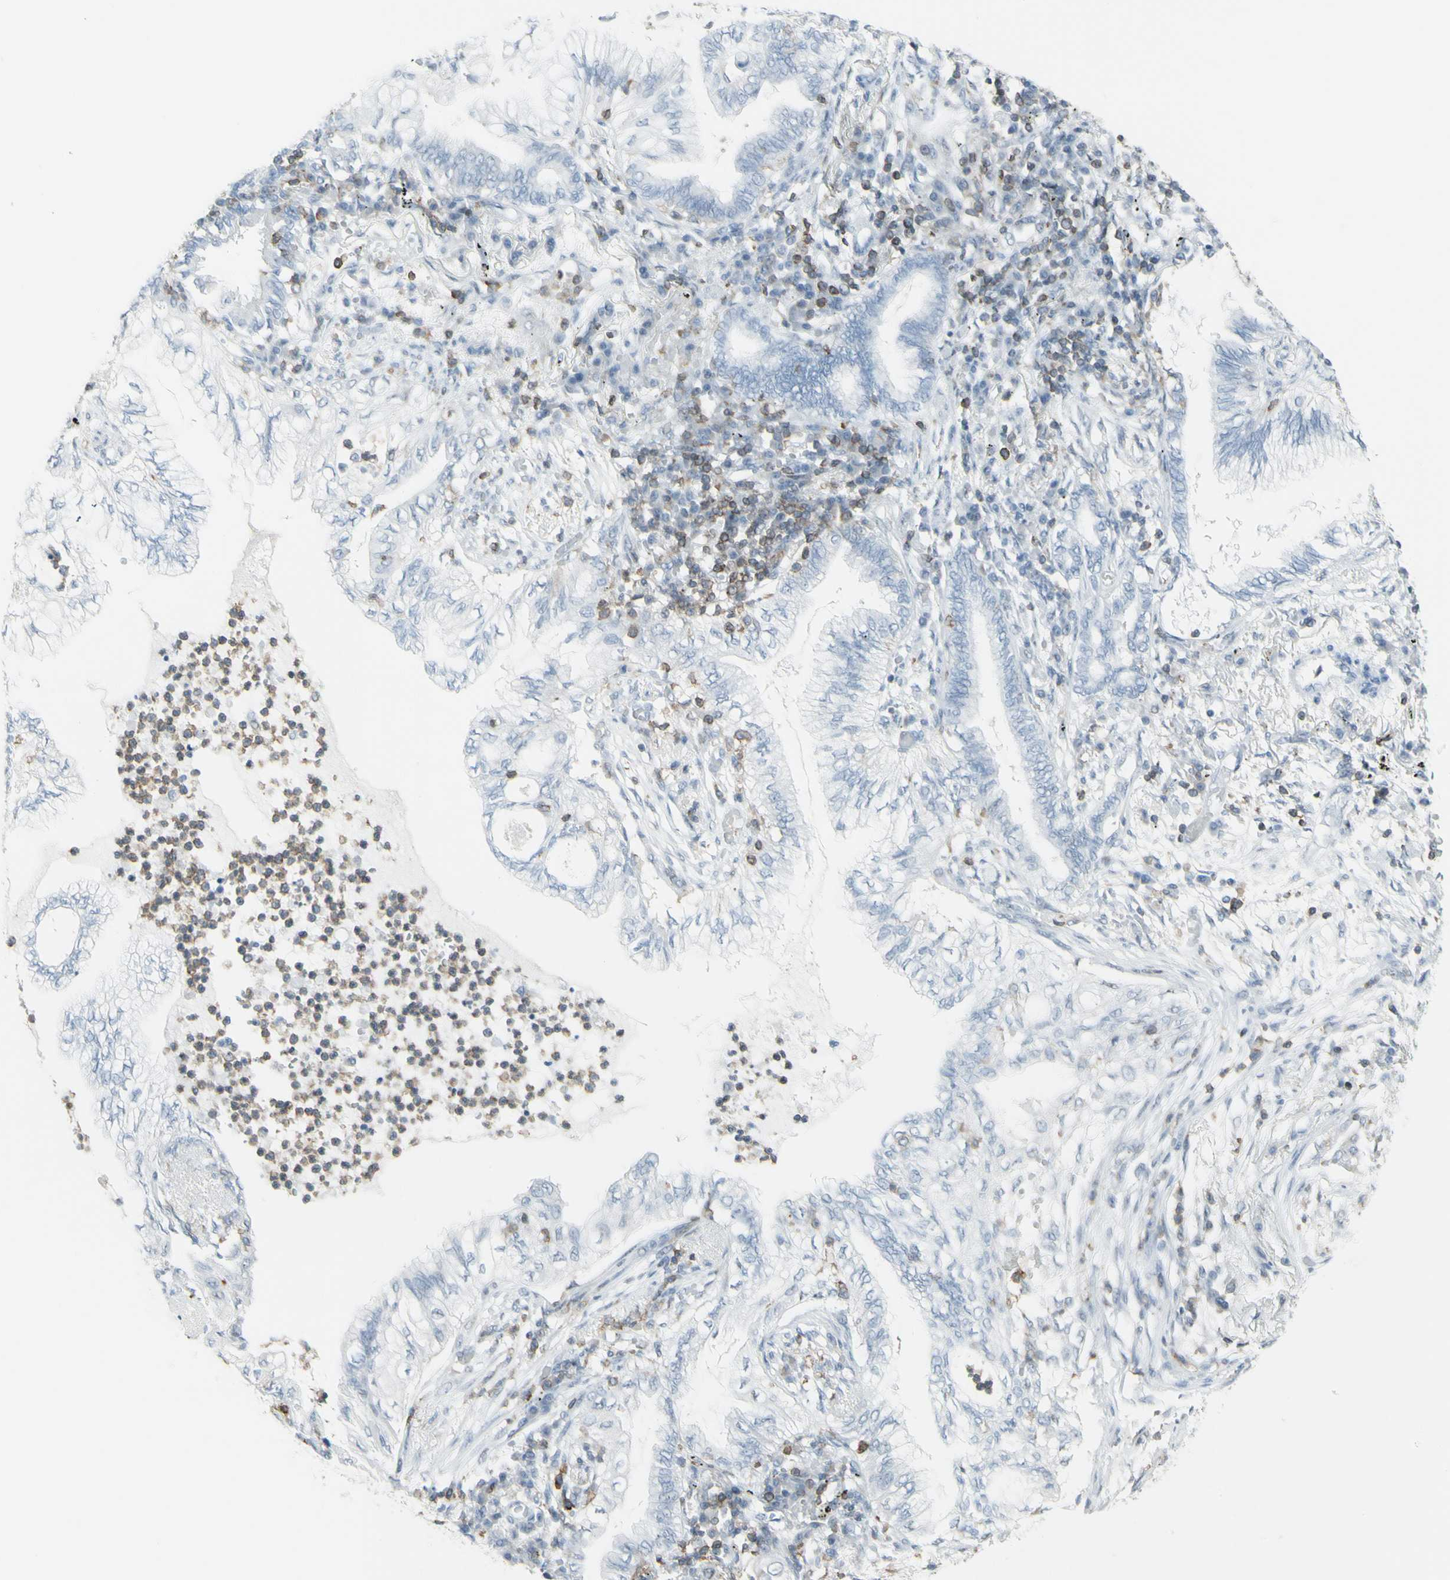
{"staining": {"intensity": "negative", "quantity": "none", "location": "none"}, "tissue": "lung cancer", "cell_type": "Tumor cells", "image_type": "cancer", "snomed": [{"axis": "morphology", "description": "Normal tissue, NOS"}, {"axis": "morphology", "description": "Adenocarcinoma, NOS"}, {"axis": "topography", "description": "Bronchus"}, {"axis": "topography", "description": "Lung"}], "caption": "A micrograph of adenocarcinoma (lung) stained for a protein reveals no brown staining in tumor cells. The staining is performed using DAB brown chromogen with nuclei counter-stained in using hematoxylin.", "gene": "NRG1", "patient": {"sex": "female", "age": 70}}